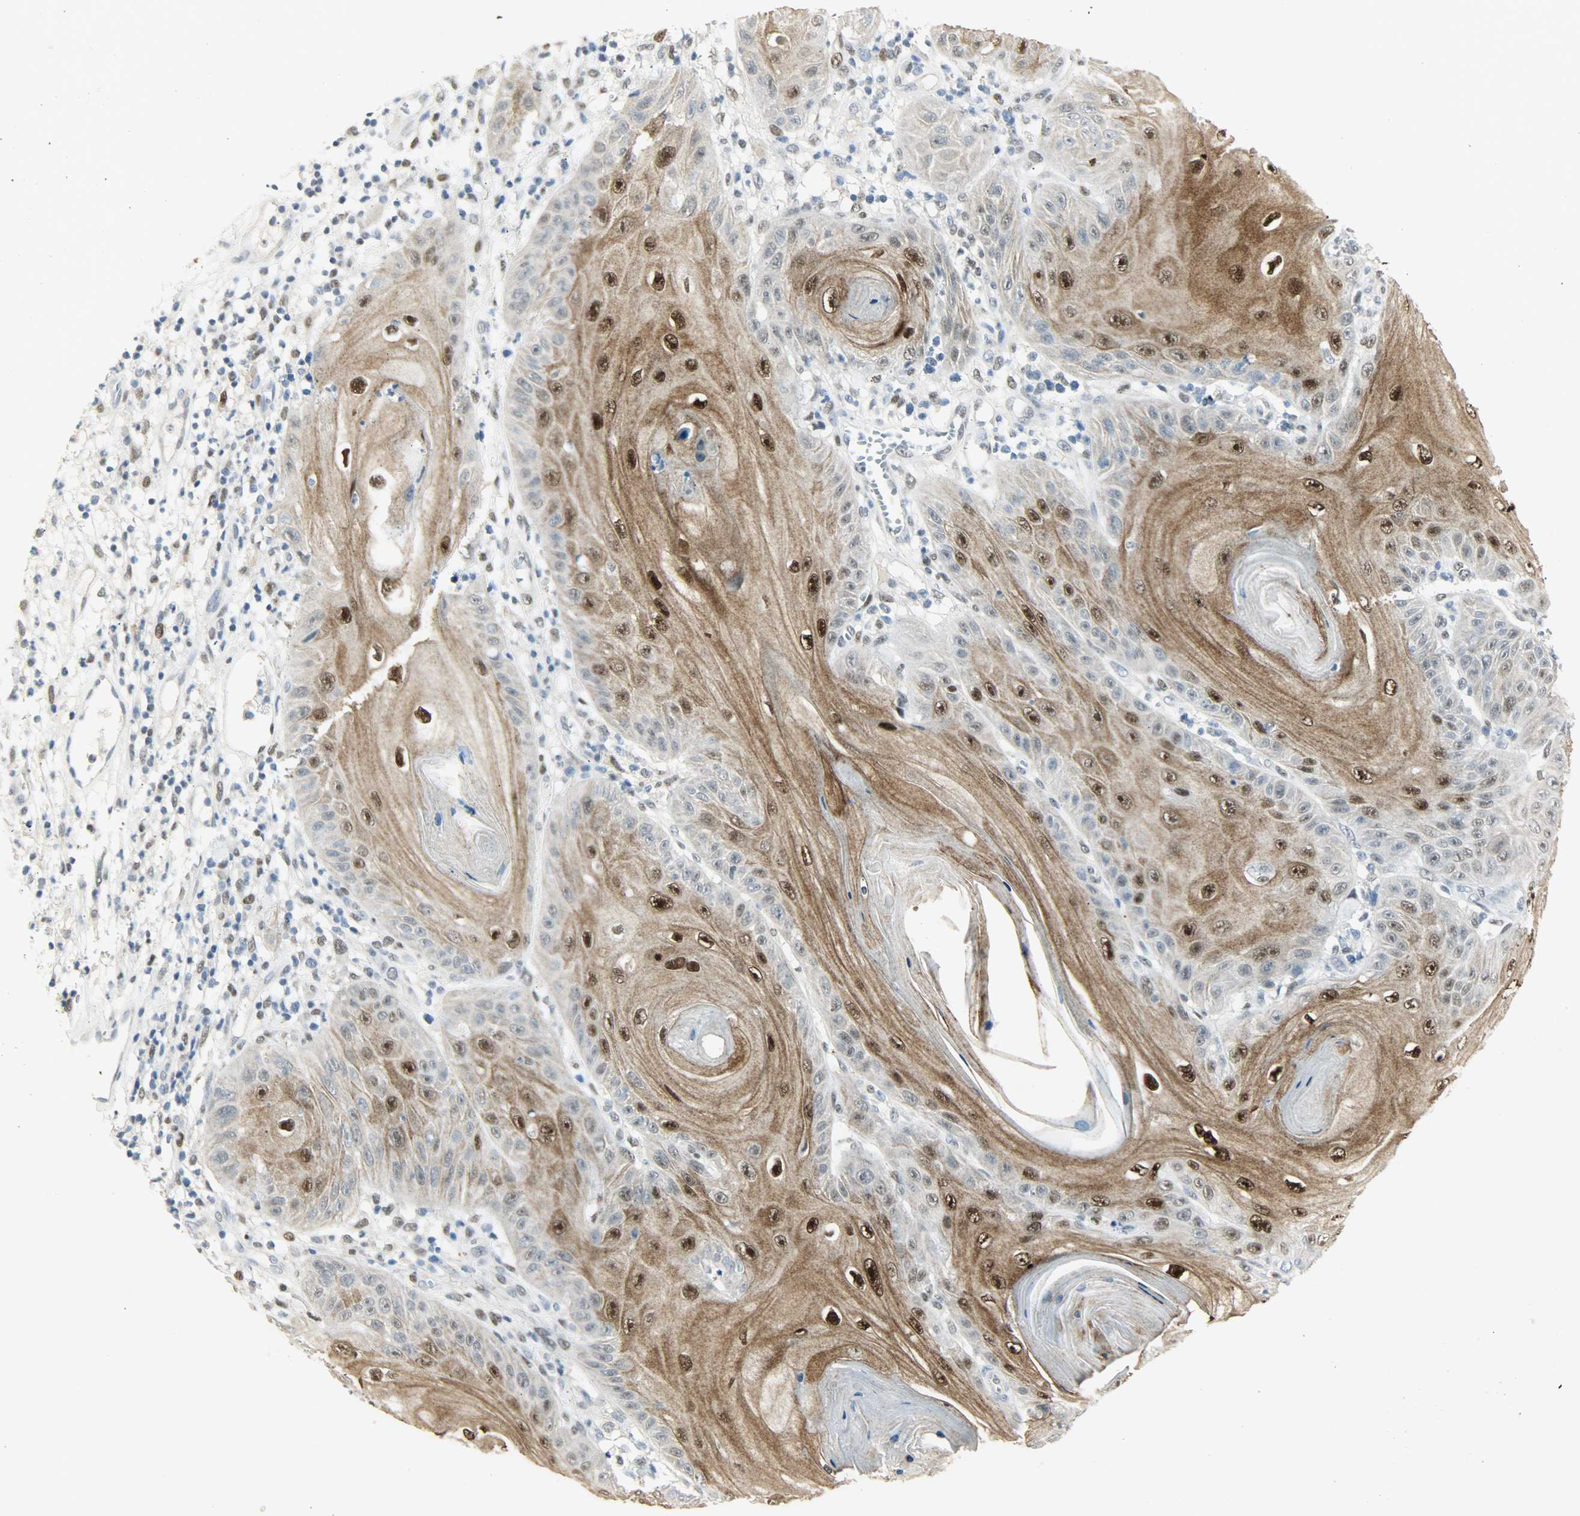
{"staining": {"intensity": "strong", "quantity": ">75%", "location": "cytoplasmic/membranous,nuclear"}, "tissue": "skin cancer", "cell_type": "Tumor cells", "image_type": "cancer", "snomed": [{"axis": "morphology", "description": "Squamous cell carcinoma, NOS"}, {"axis": "topography", "description": "Skin"}], "caption": "Skin squamous cell carcinoma stained for a protein displays strong cytoplasmic/membranous and nuclear positivity in tumor cells.", "gene": "PPARG", "patient": {"sex": "female", "age": 78}}